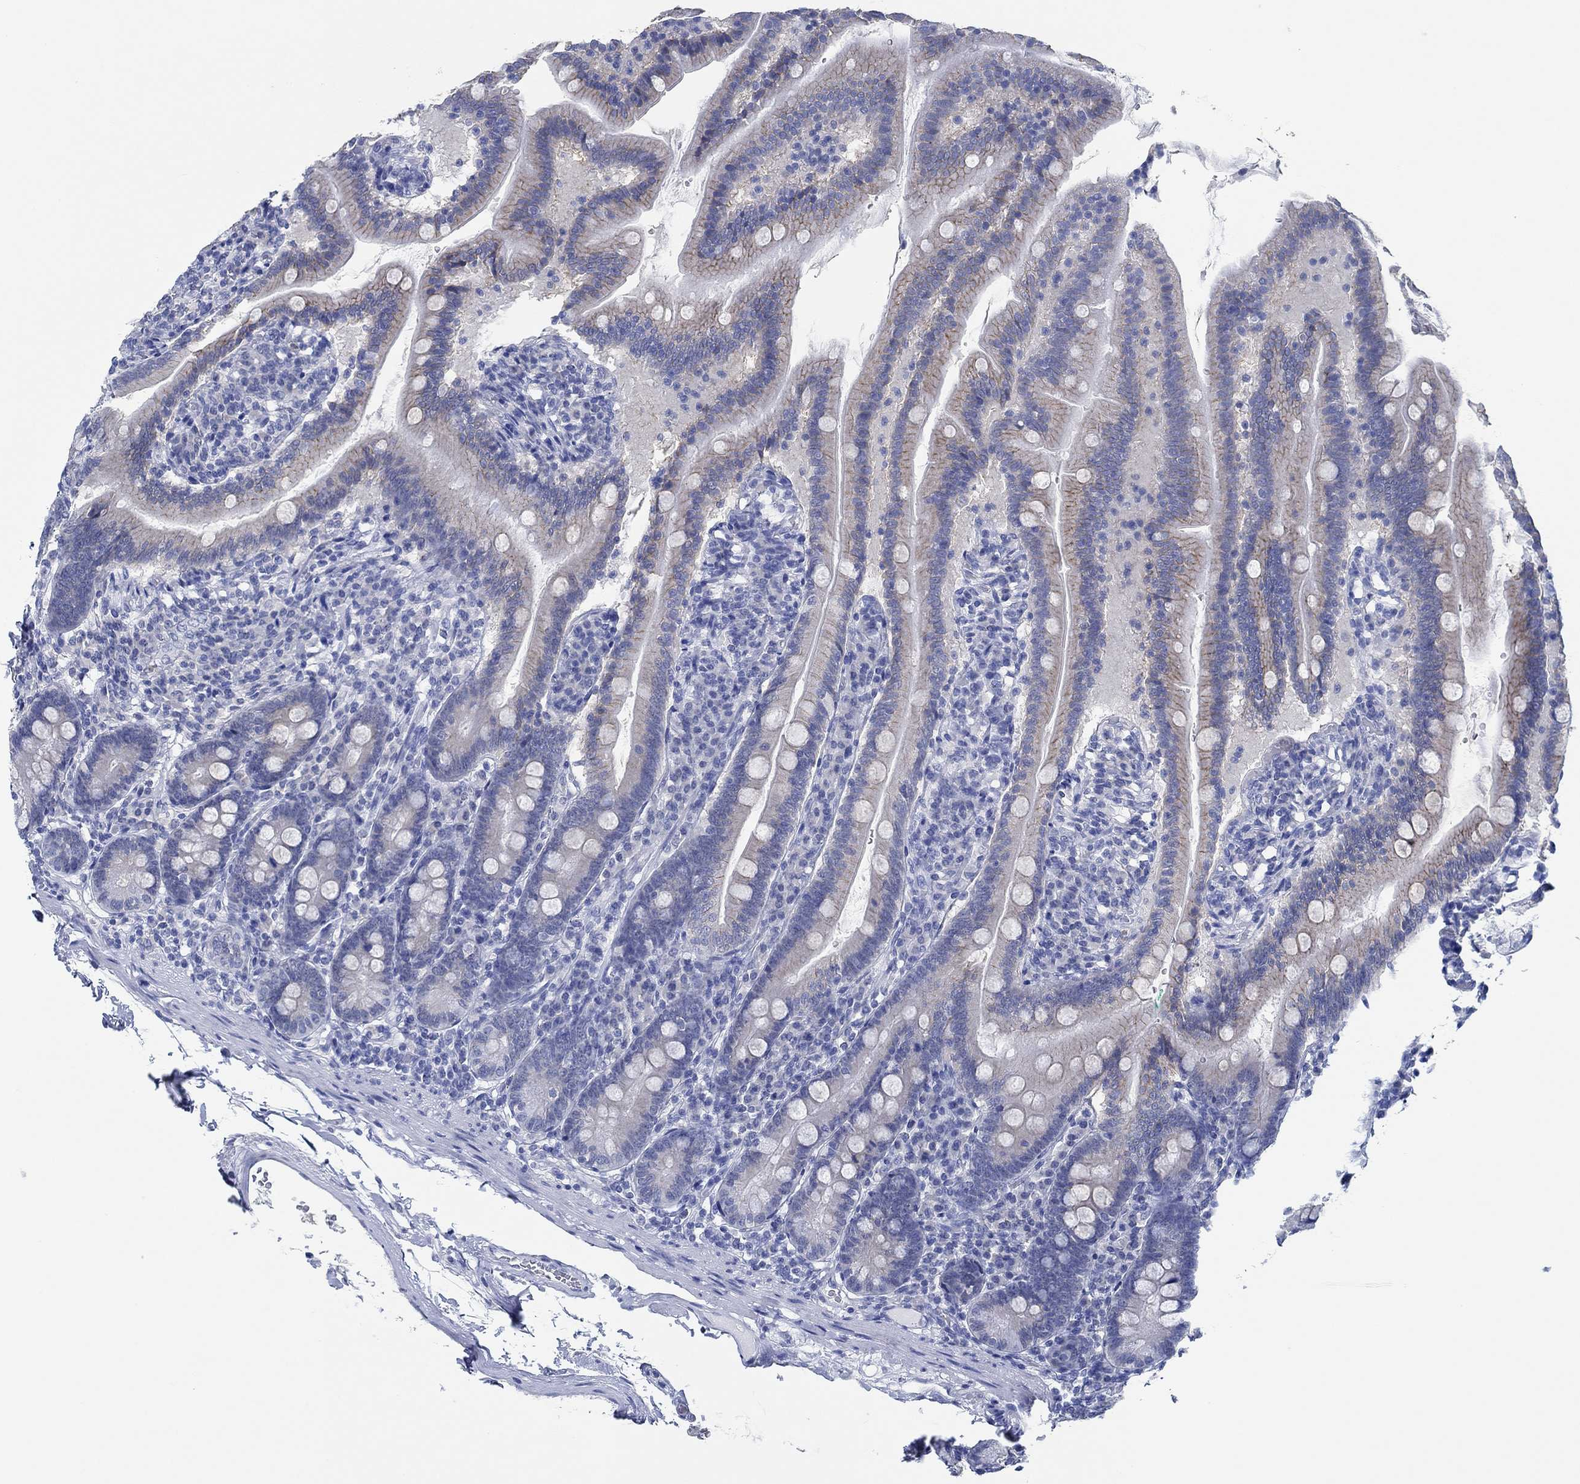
{"staining": {"intensity": "moderate", "quantity": "<25%", "location": "cytoplasmic/membranous"}, "tissue": "duodenum", "cell_type": "Glandular cells", "image_type": "normal", "snomed": [{"axis": "morphology", "description": "Normal tissue, NOS"}, {"axis": "topography", "description": "Duodenum"}], "caption": "High-magnification brightfield microscopy of normal duodenum stained with DAB (3,3'-diaminobenzidine) (brown) and counterstained with hematoxylin (blue). glandular cells exhibit moderate cytoplasmic/membranous expression is identified in about<25% of cells. (Stains: DAB in brown, nuclei in blue, Microscopy: brightfield microscopy at high magnification).", "gene": "ZNF671", "patient": {"sex": "female", "age": 67}}